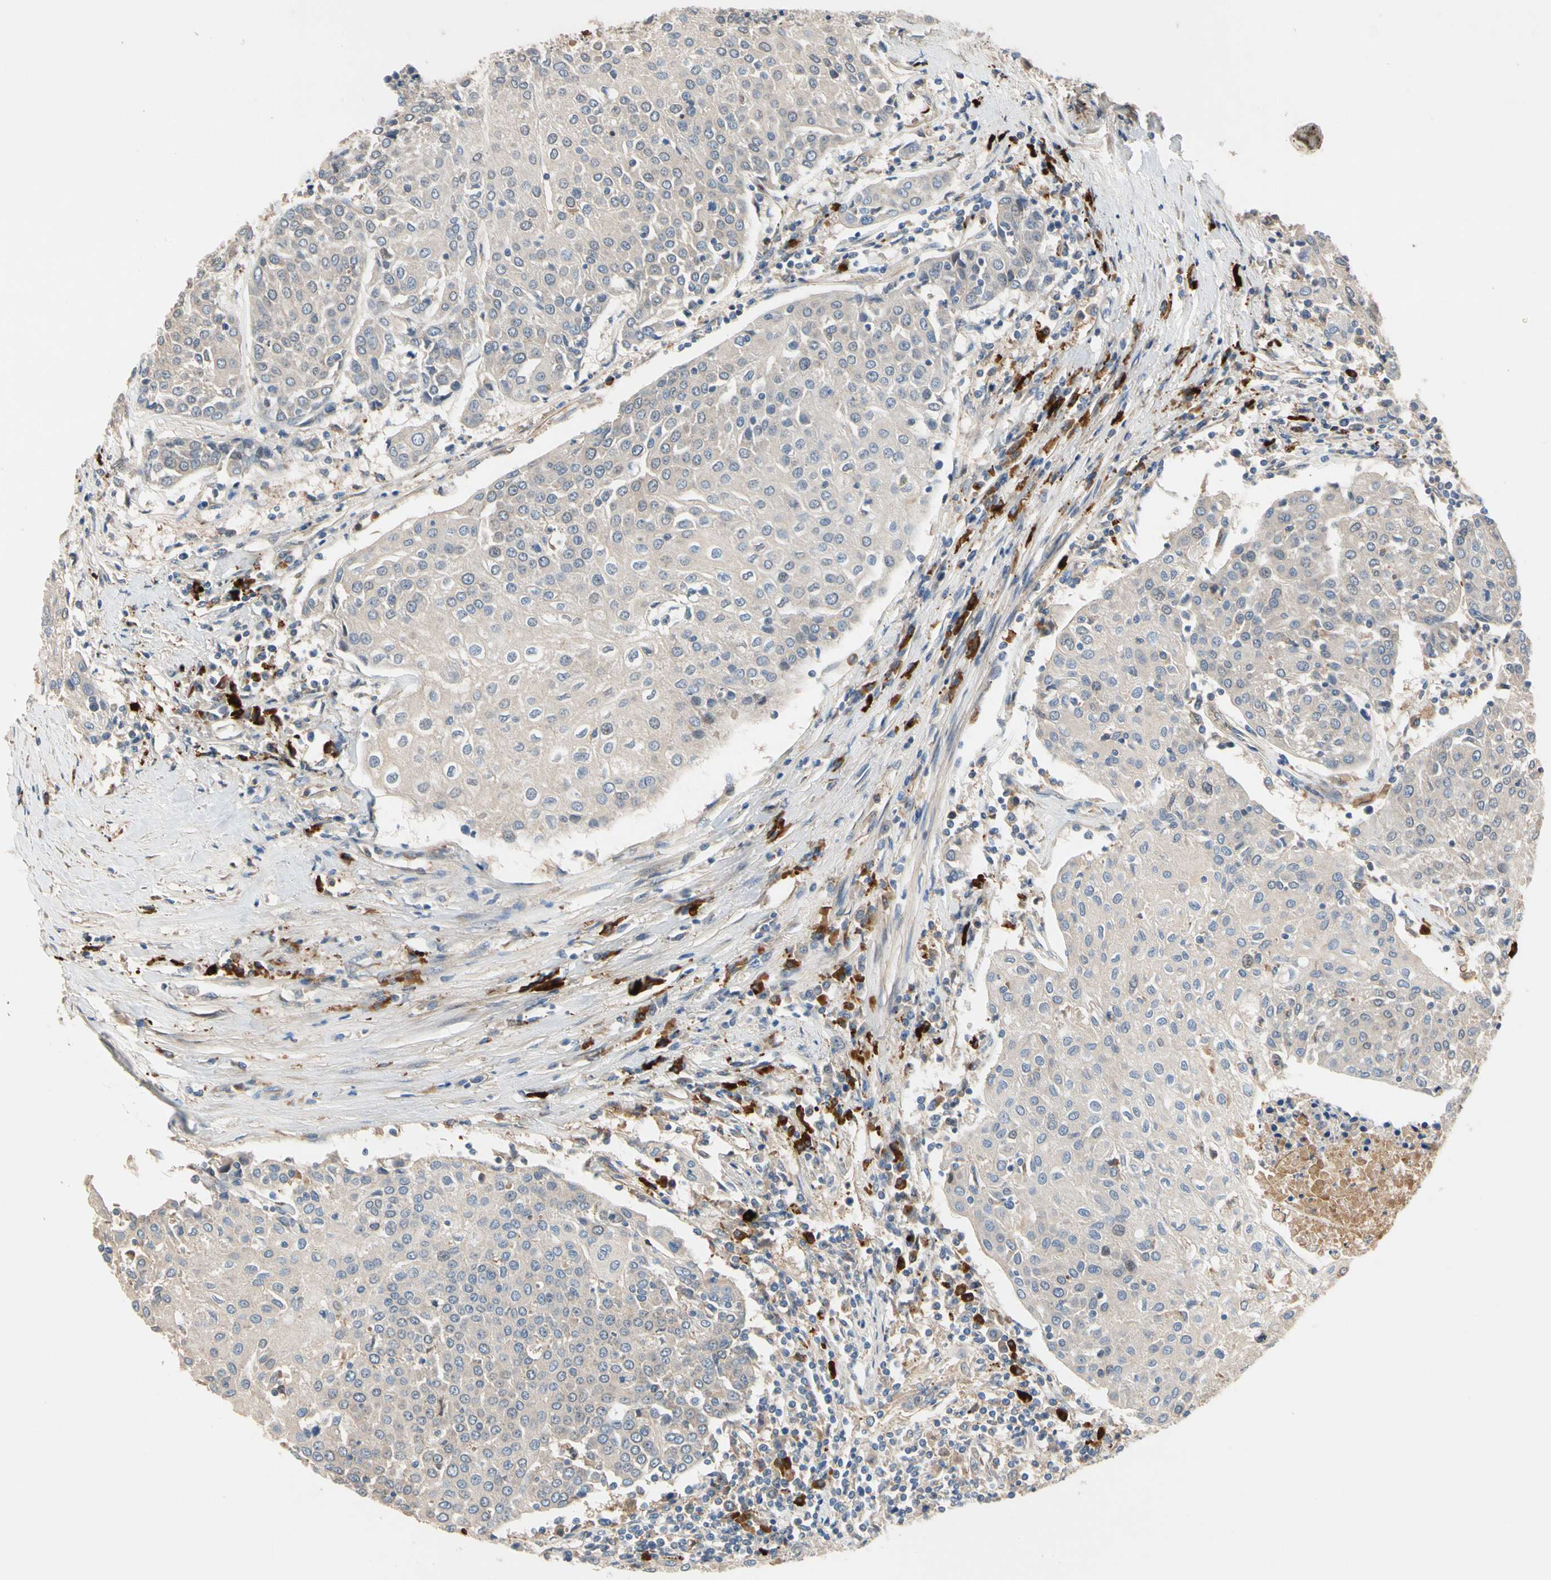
{"staining": {"intensity": "weak", "quantity": "<25%", "location": "cytoplasmic/membranous"}, "tissue": "urothelial cancer", "cell_type": "Tumor cells", "image_type": "cancer", "snomed": [{"axis": "morphology", "description": "Urothelial carcinoma, High grade"}, {"axis": "topography", "description": "Urinary bladder"}], "caption": "This is an IHC micrograph of urothelial cancer. There is no expression in tumor cells.", "gene": "FGD6", "patient": {"sex": "female", "age": 85}}